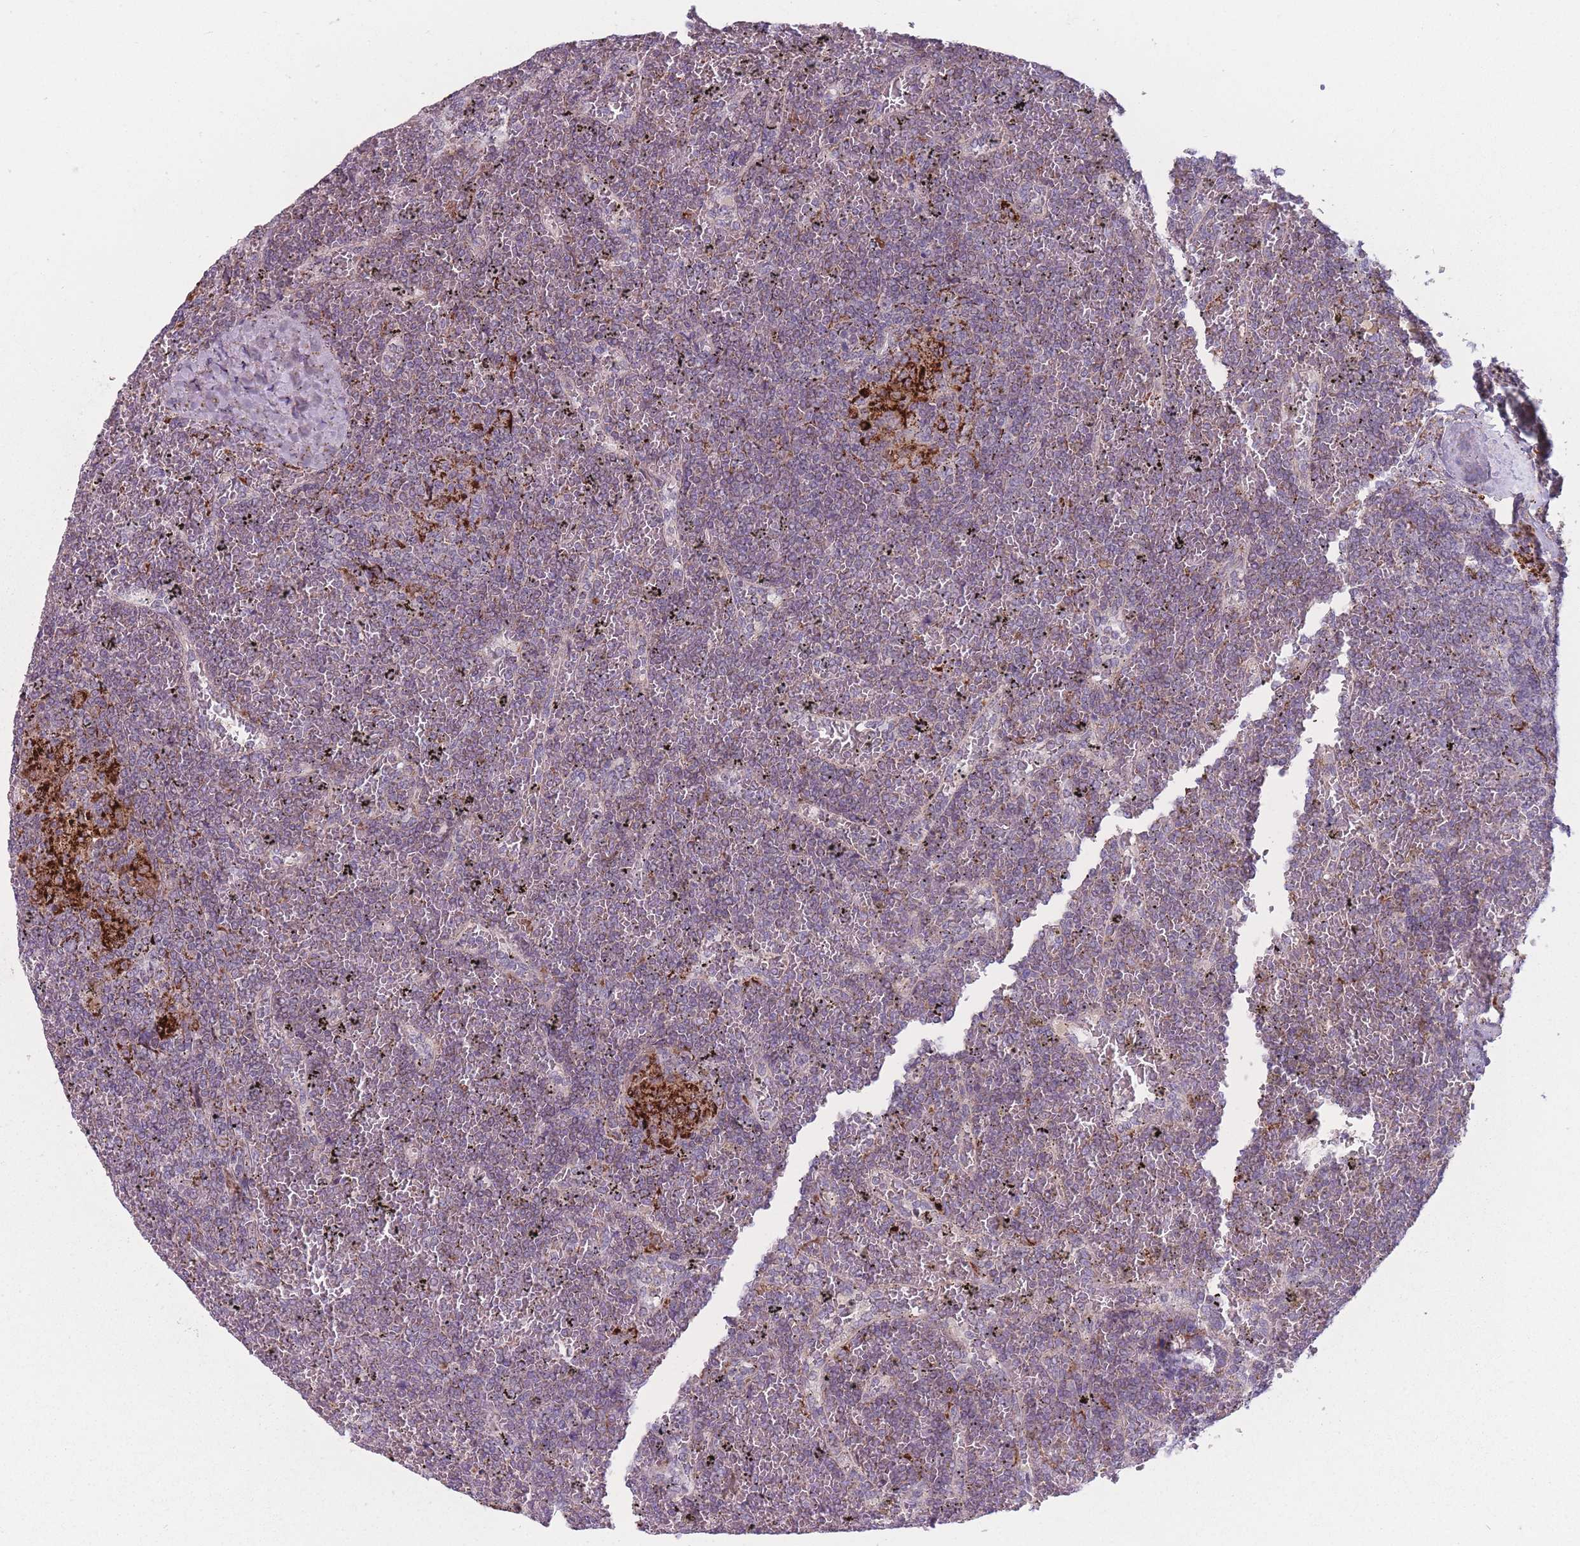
{"staining": {"intensity": "weak", "quantity": "25%-75%", "location": "cytoplasmic/membranous"}, "tissue": "lymphoma", "cell_type": "Tumor cells", "image_type": "cancer", "snomed": [{"axis": "morphology", "description": "Malignant lymphoma, non-Hodgkin's type, Low grade"}, {"axis": "topography", "description": "Spleen"}], "caption": "About 25%-75% of tumor cells in malignant lymphoma, non-Hodgkin's type (low-grade) display weak cytoplasmic/membranous protein positivity as visualized by brown immunohistochemical staining.", "gene": "PEX11B", "patient": {"sex": "female", "age": 19}}